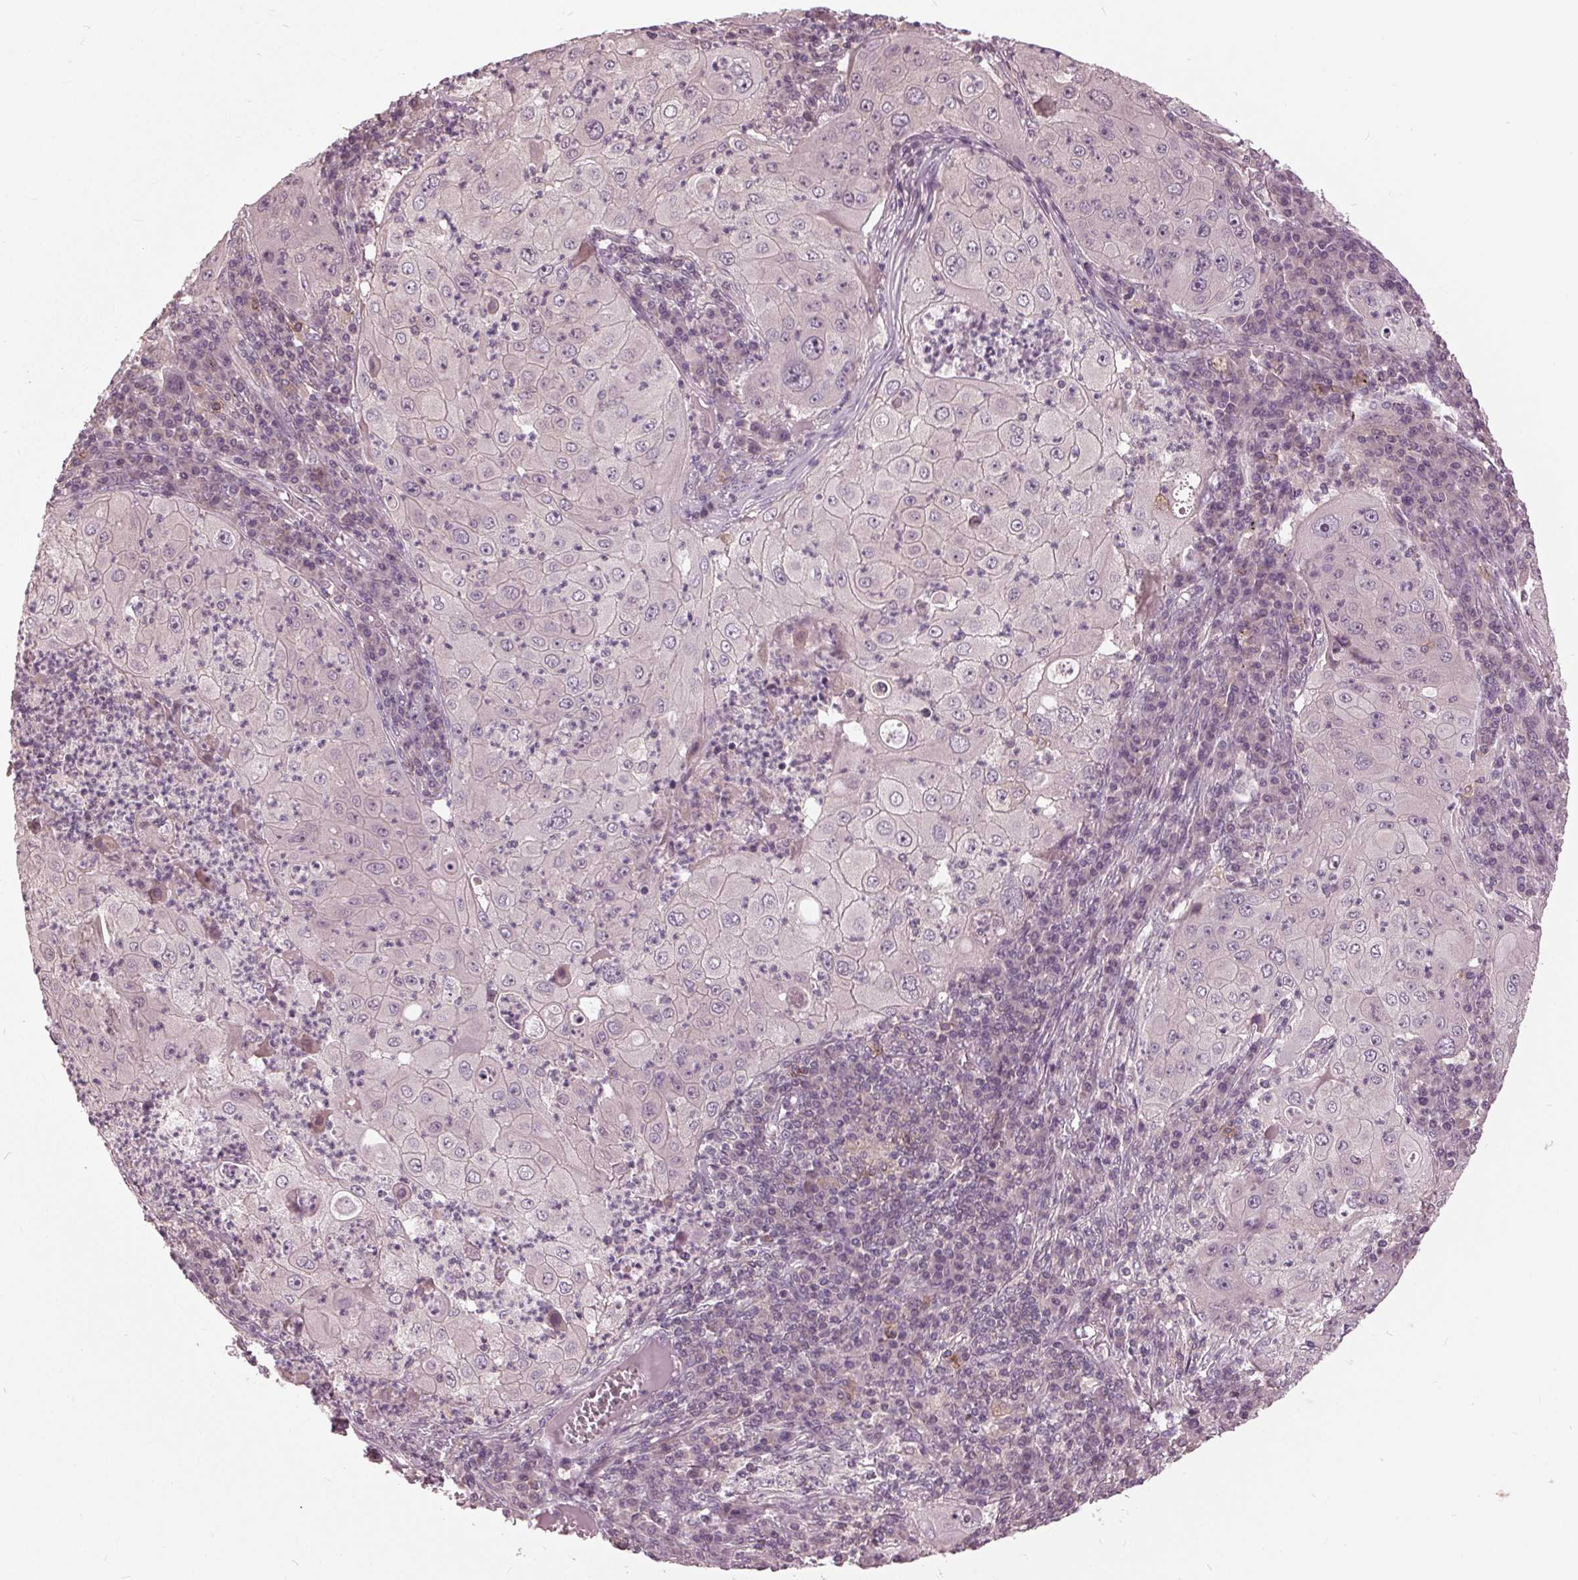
{"staining": {"intensity": "negative", "quantity": "none", "location": "none"}, "tissue": "lung cancer", "cell_type": "Tumor cells", "image_type": "cancer", "snomed": [{"axis": "morphology", "description": "Squamous cell carcinoma, NOS"}, {"axis": "topography", "description": "Lung"}], "caption": "IHC histopathology image of squamous cell carcinoma (lung) stained for a protein (brown), which reveals no staining in tumor cells. (DAB (3,3'-diaminobenzidine) immunohistochemistry (IHC) with hematoxylin counter stain).", "gene": "SIGLEC6", "patient": {"sex": "female", "age": 59}}